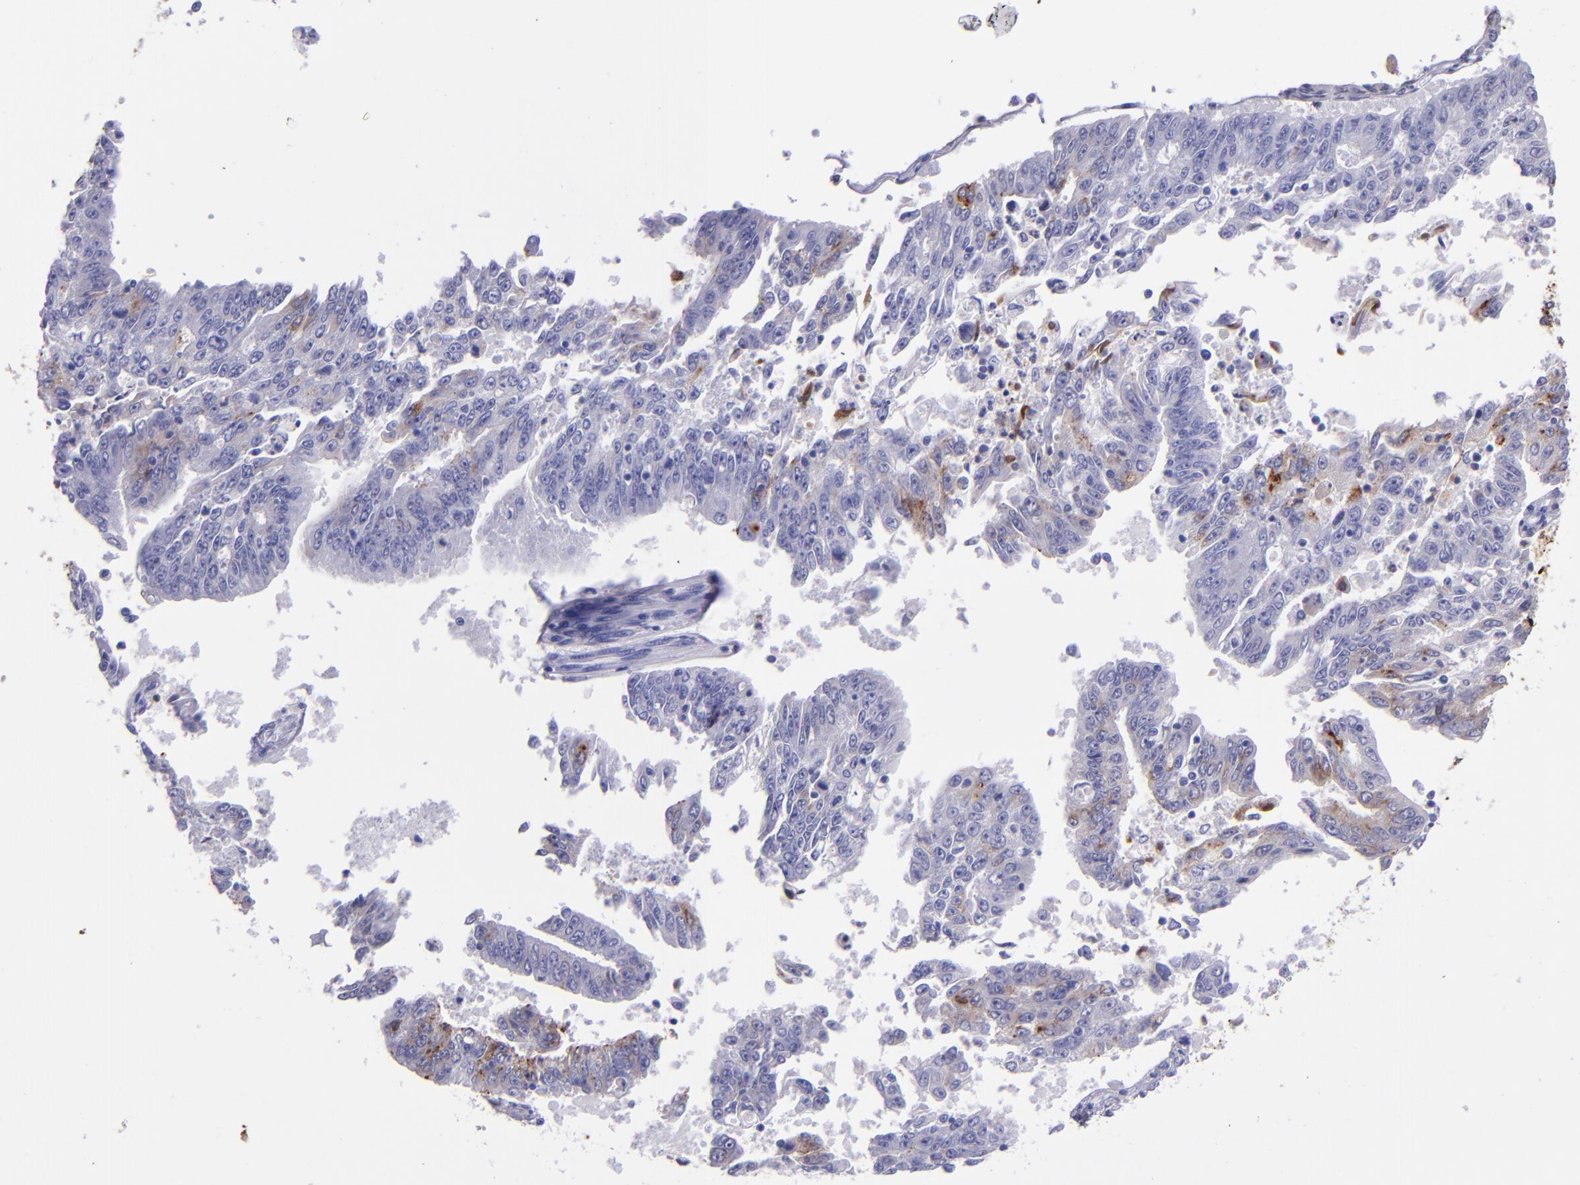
{"staining": {"intensity": "moderate", "quantity": "<25%", "location": "cytoplasmic/membranous"}, "tissue": "endometrial cancer", "cell_type": "Tumor cells", "image_type": "cancer", "snomed": [{"axis": "morphology", "description": "Adenocarcinoma, NOS"}, {"axis": "topography", "description": "Endometrium"}], "caption": "High-magnification brightfield microscopy of endometrial cancer (adenocarcinoma) stained with DAB (3,3'-diaminobenzidine) (brown) and counterstained with hematoxylin (blue). tumor cells exhibit moderate cytoplasmic/membranous staining is identified in approximately<25% of cells.", "gene": "SLPI", "patient": {"sex": "female", "age": 42}}